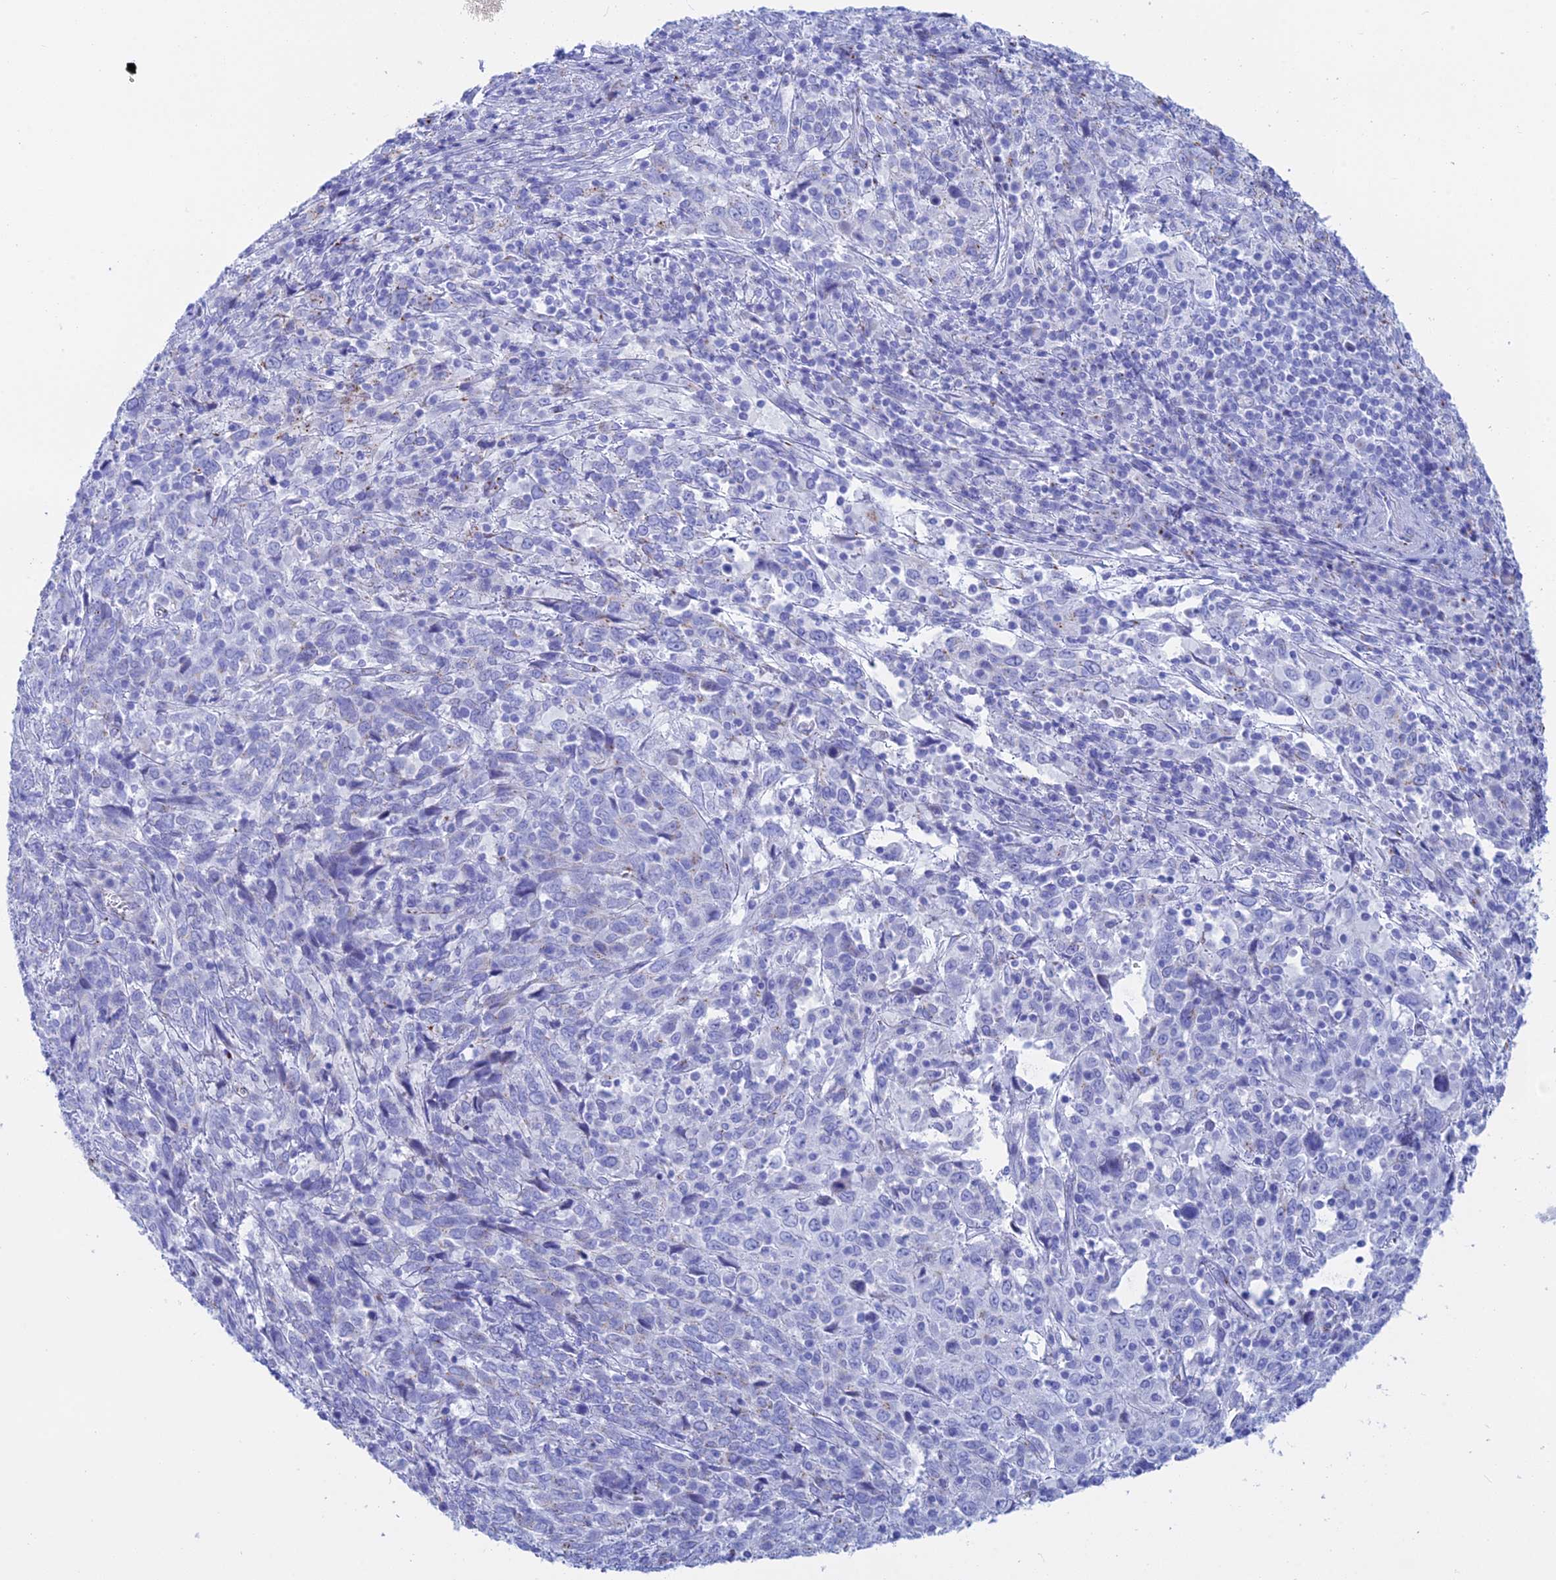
{"staining": {"intensity": "negative", "quantity": "none", "location": "none"}, "tissue": "cervical cancer", "cell_type": "Tumor cells", "image_type": "cancer", "snomed": [{"axis": "morphology", "description": "Squamous cell carcinoma, NOS"}, {"axis": "topography", "description": "Cervix"}], "caption": "Tumor cells are negative for brown protein staining in squamous cell carcinoma (cervical).", "gene": "ERICH4", "patient": {"sex": "female", "age": 46}}